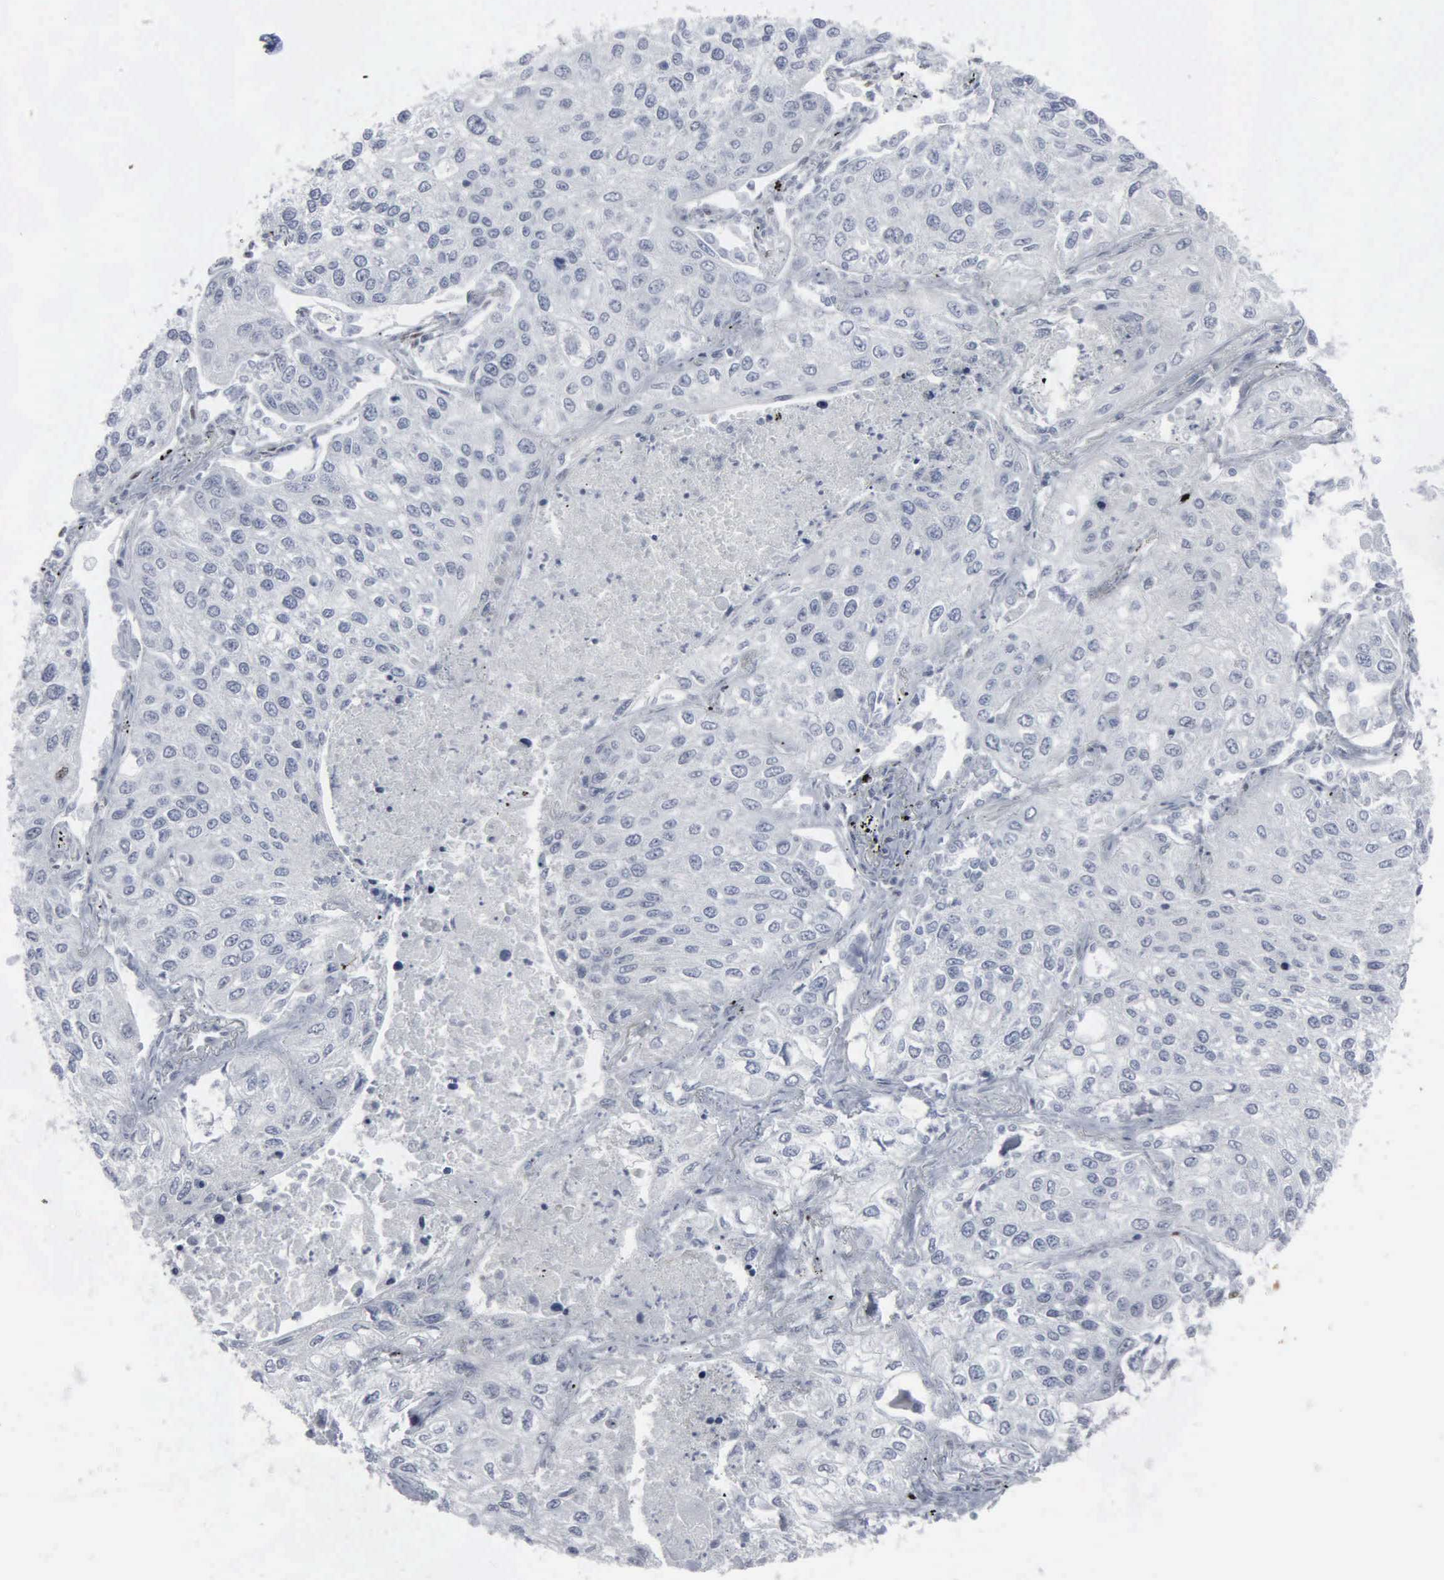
{"staining": {"intensity": "negative", "quantity": "none", "location": "none"}, "tissue": "lung cancer", "cell_type": "Tumor cells", "image_type": "cancer", "snomed": [{"axis": "morphology", "description": "Squamous cell carcinoma, NOS"}, {"axis": "topography", "description": "Lung"}], "caption": "A high-resolution photomicrograph shows immunohistochemistry (IHC) staining of squamous cell carcinoma (lung), which displays no significant positivity in tumor cells.", "gene": "CCND3", "patient": {"sex": "male", "age": 75}}